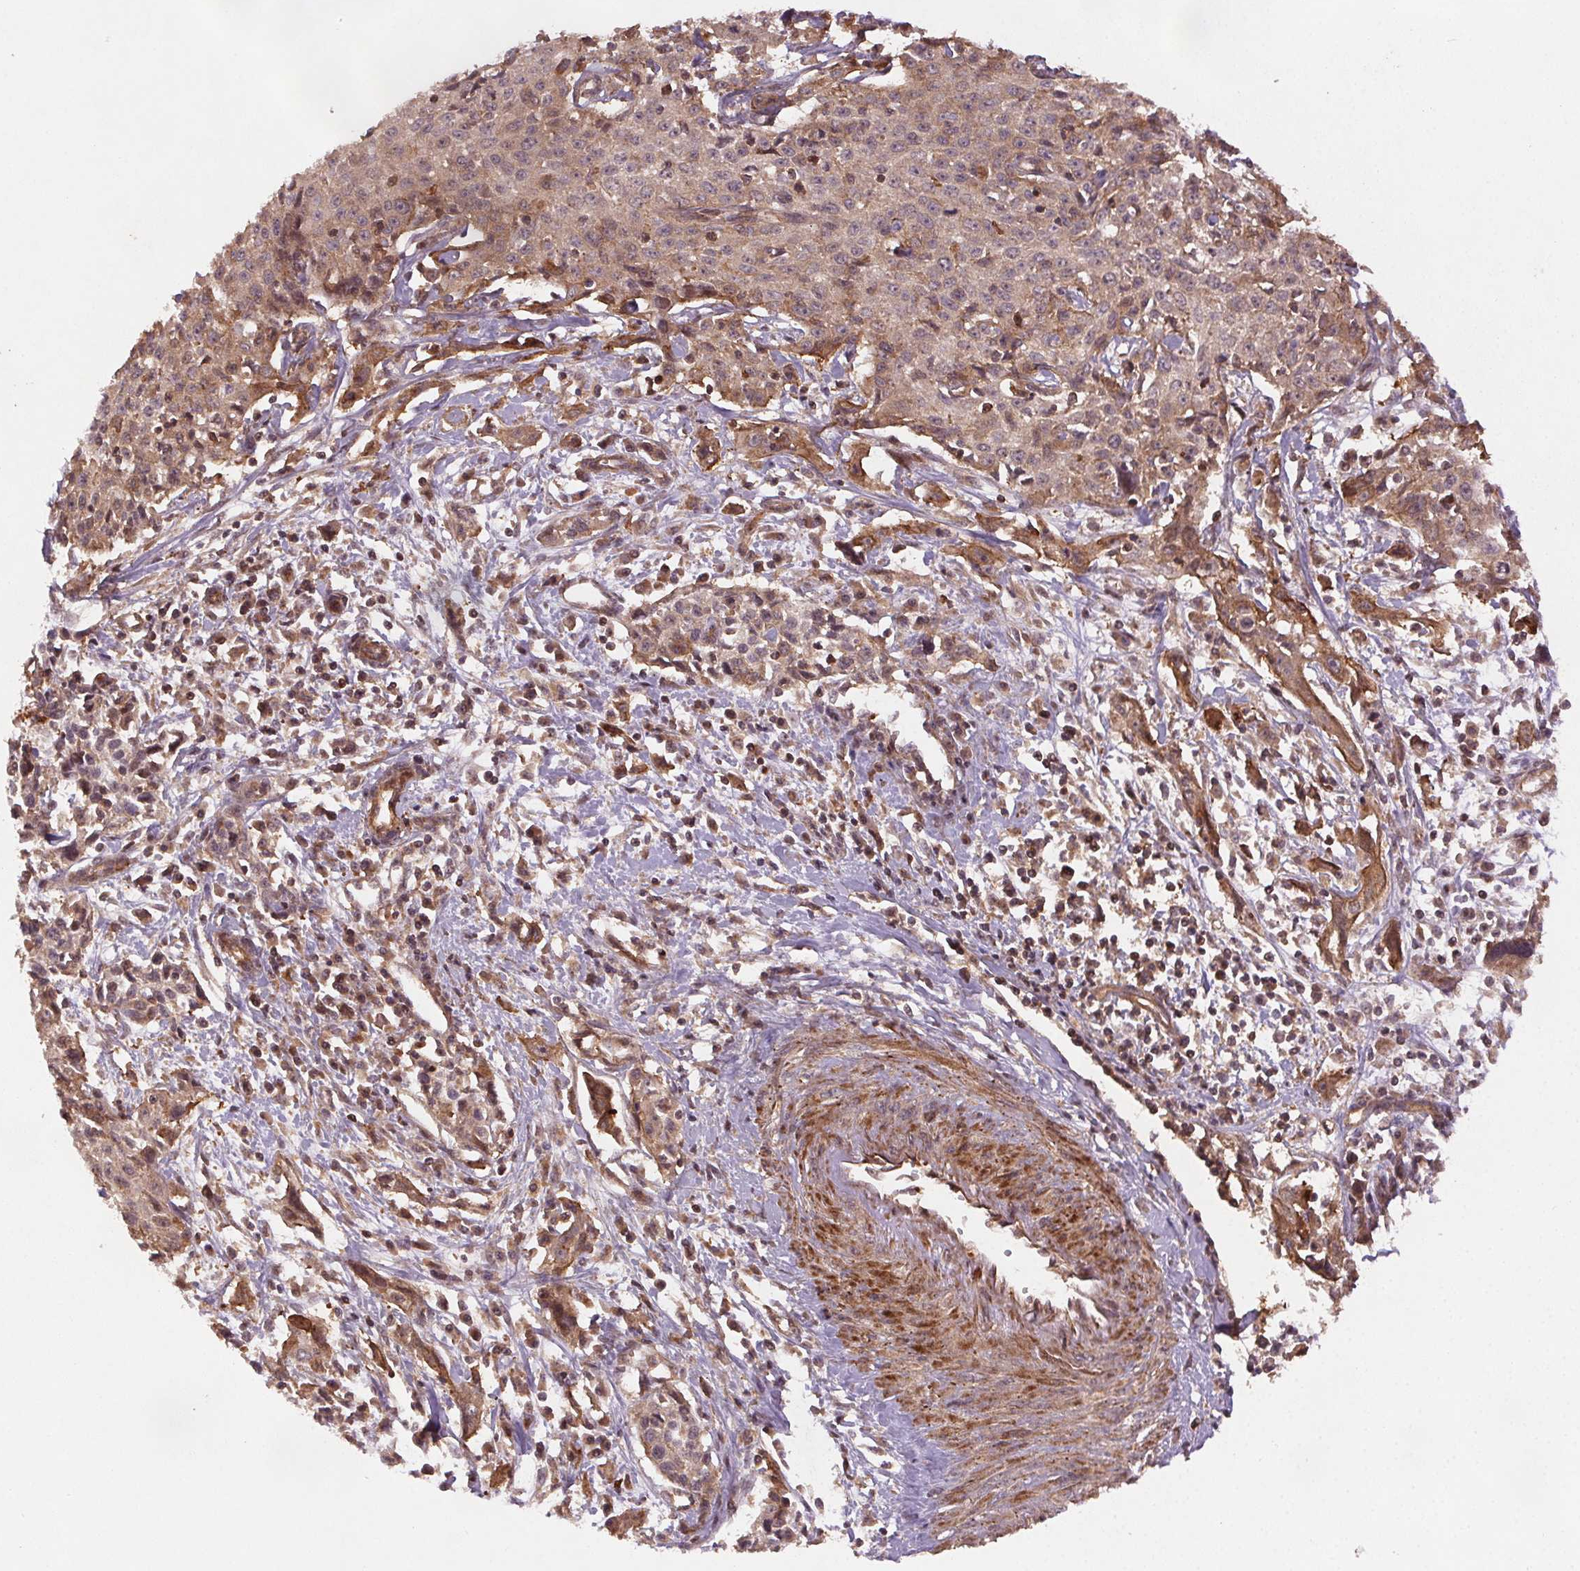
{"staining": {"intensity": "weak", "quantity": ">75%", "location": "cytoplasmic/membranous"}, "tissue": "cervical cancer", "cell_type": "Tumor cells", "image_type": "cancer", "snomed": [{"axis": "morphology", "description": "Squamous cell carcinoma, NOS"}, {"axis": "topography", "description": "Cervix"}], "caption": "DAB (3,3'-diaminobenzidine) immunohistochemical staining of human cervical squamous cell carcinoma reveals weak cytoplasmic/membranous protein expression in approximately >75% of tumor cells. (Stains: DAB in brown, nuclei in blue, Microscopy: brightfield microscopy at high magnification).", "gene": "SEC14L2", "patient": {"sex": "female", "age": 38}}